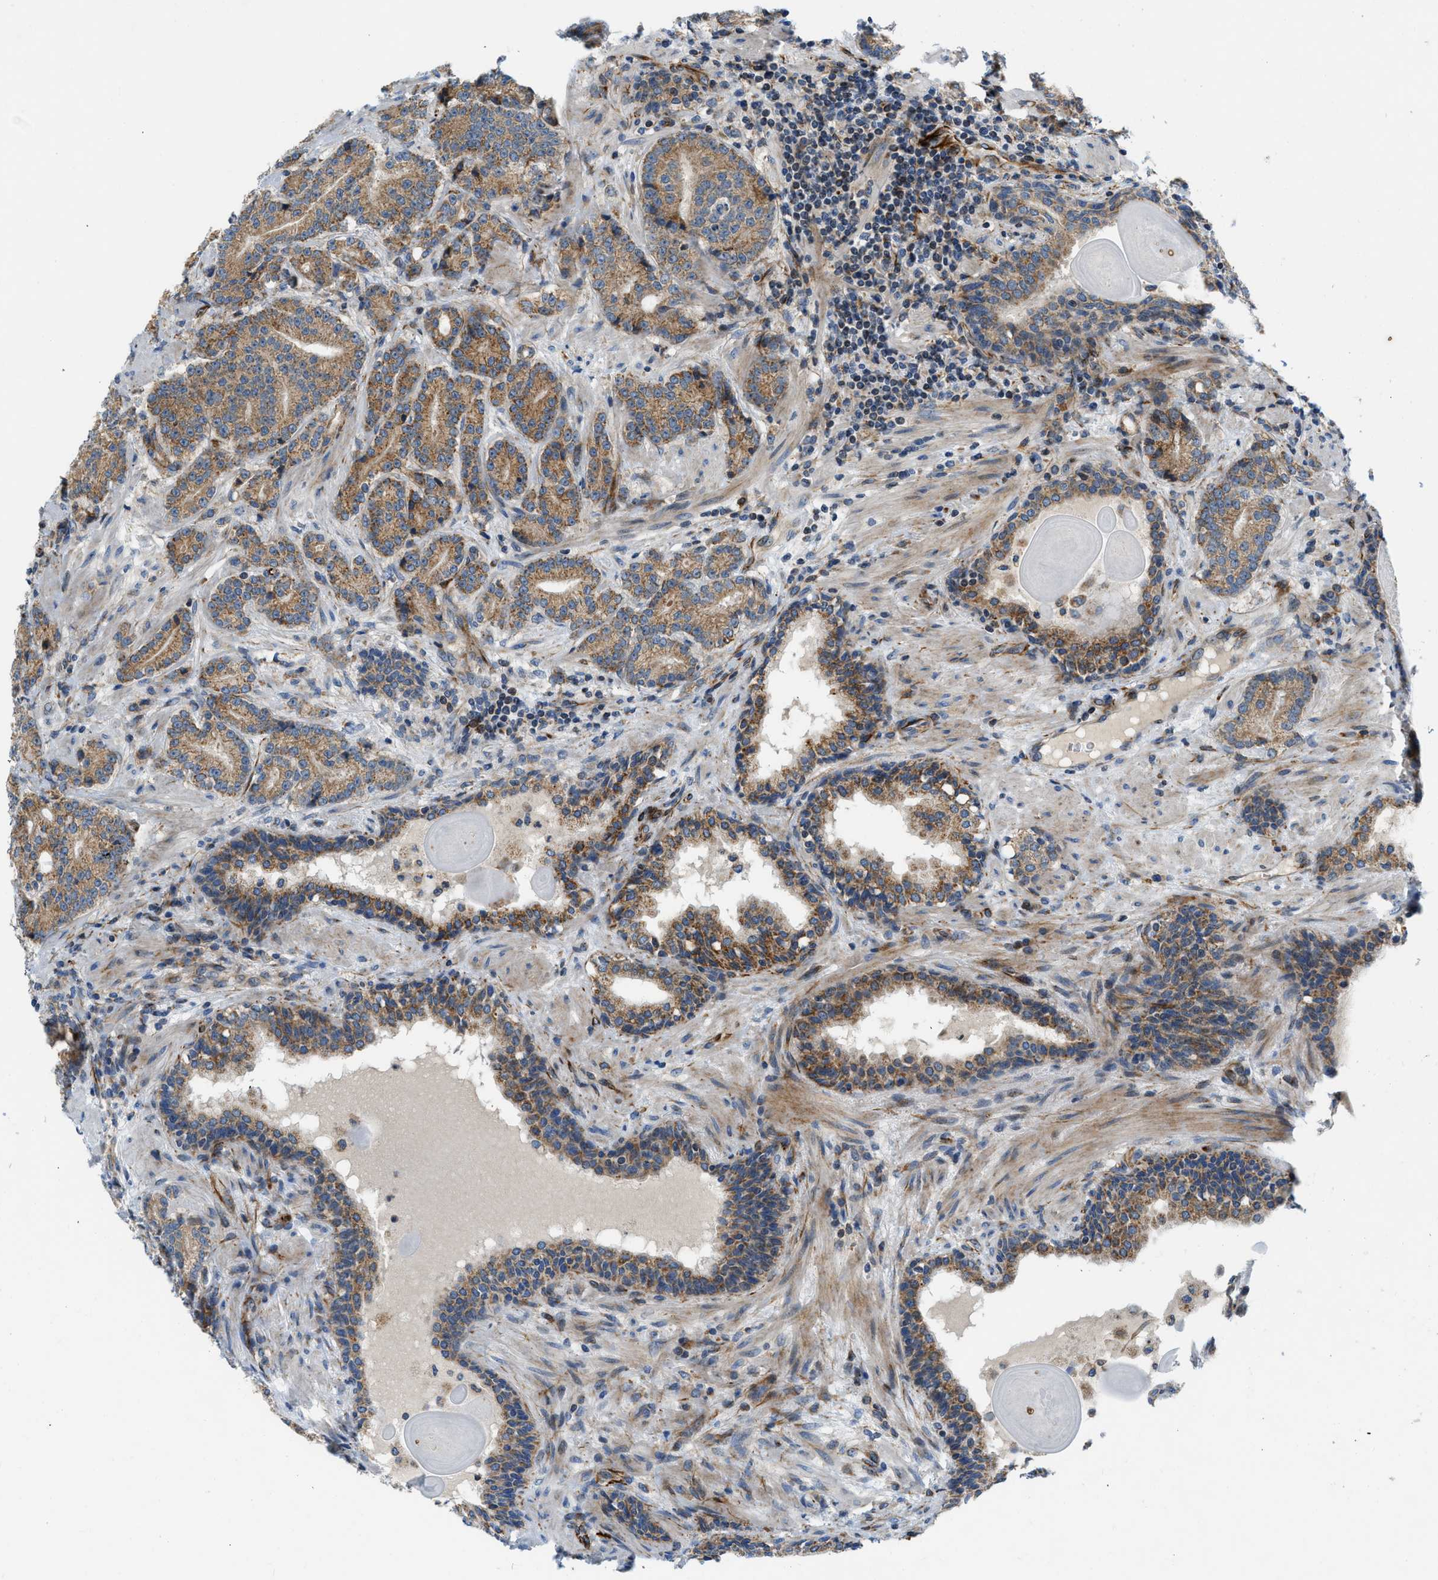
{"staining": {"intensity": "moderate", "quantity": ">75%", "location": "cytoplasmic/membranous"}, "tissue": "prostate cancer", "cell_type": "Tumor cells", "image_type": "cancer", "snomed": [{"axis": "morphology", "description": "Adenocarcinoma, High grade"}, {"axis": "topography", "description": "Prostate"}], "caption": "Moderate cytoplasmic/membranous expression for a protein is present in approximately >75% of tumor cells of prostate cancer (adenocarcinoma (high-grade)) using IHC.", "gene": "ZNF831", "patient": {"sex": "male", "age": 61}}